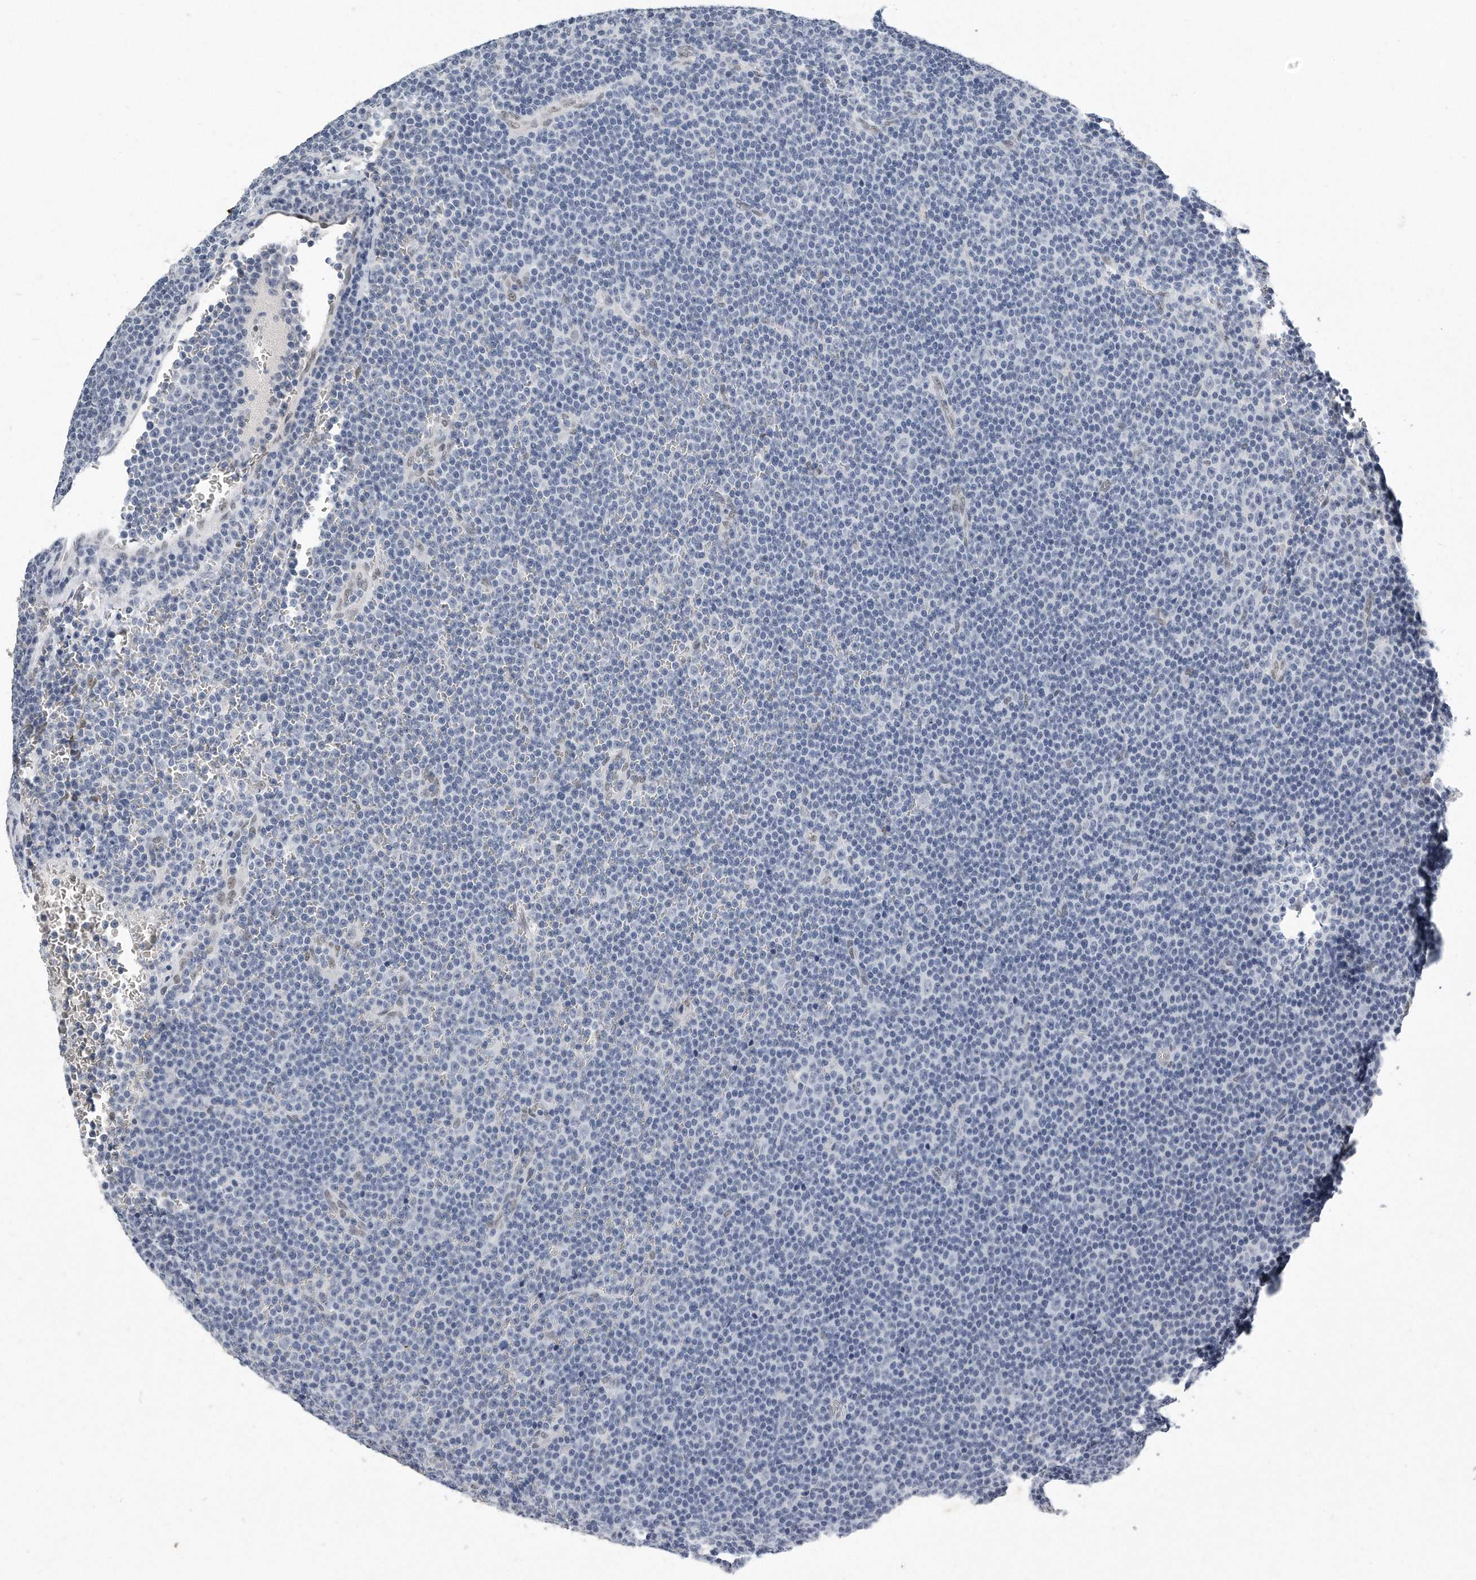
{"staining": {"intensity": "negative", "quantity": "none", "location": "none"}, "tissue": "lymphoma", "cell_type": "Tumor cells", "image_type": "cancer", "snomed": [{"axis": "morphology", "description": "Malignant lymphoma, non-Hodgkin's type, Low grade"}, {"axis": "topography", "description": "Lymph node"}], "caption": "DAB (3,3'-diaminobenzidine) immunohistochemical staining of human malignant lymphoma, non-Hodgkin's type (low-grade) demonstrates no significant positivity in tumor cells.", "gene": "CTBP2", "patient": {"sex": "female", "age": 67}}